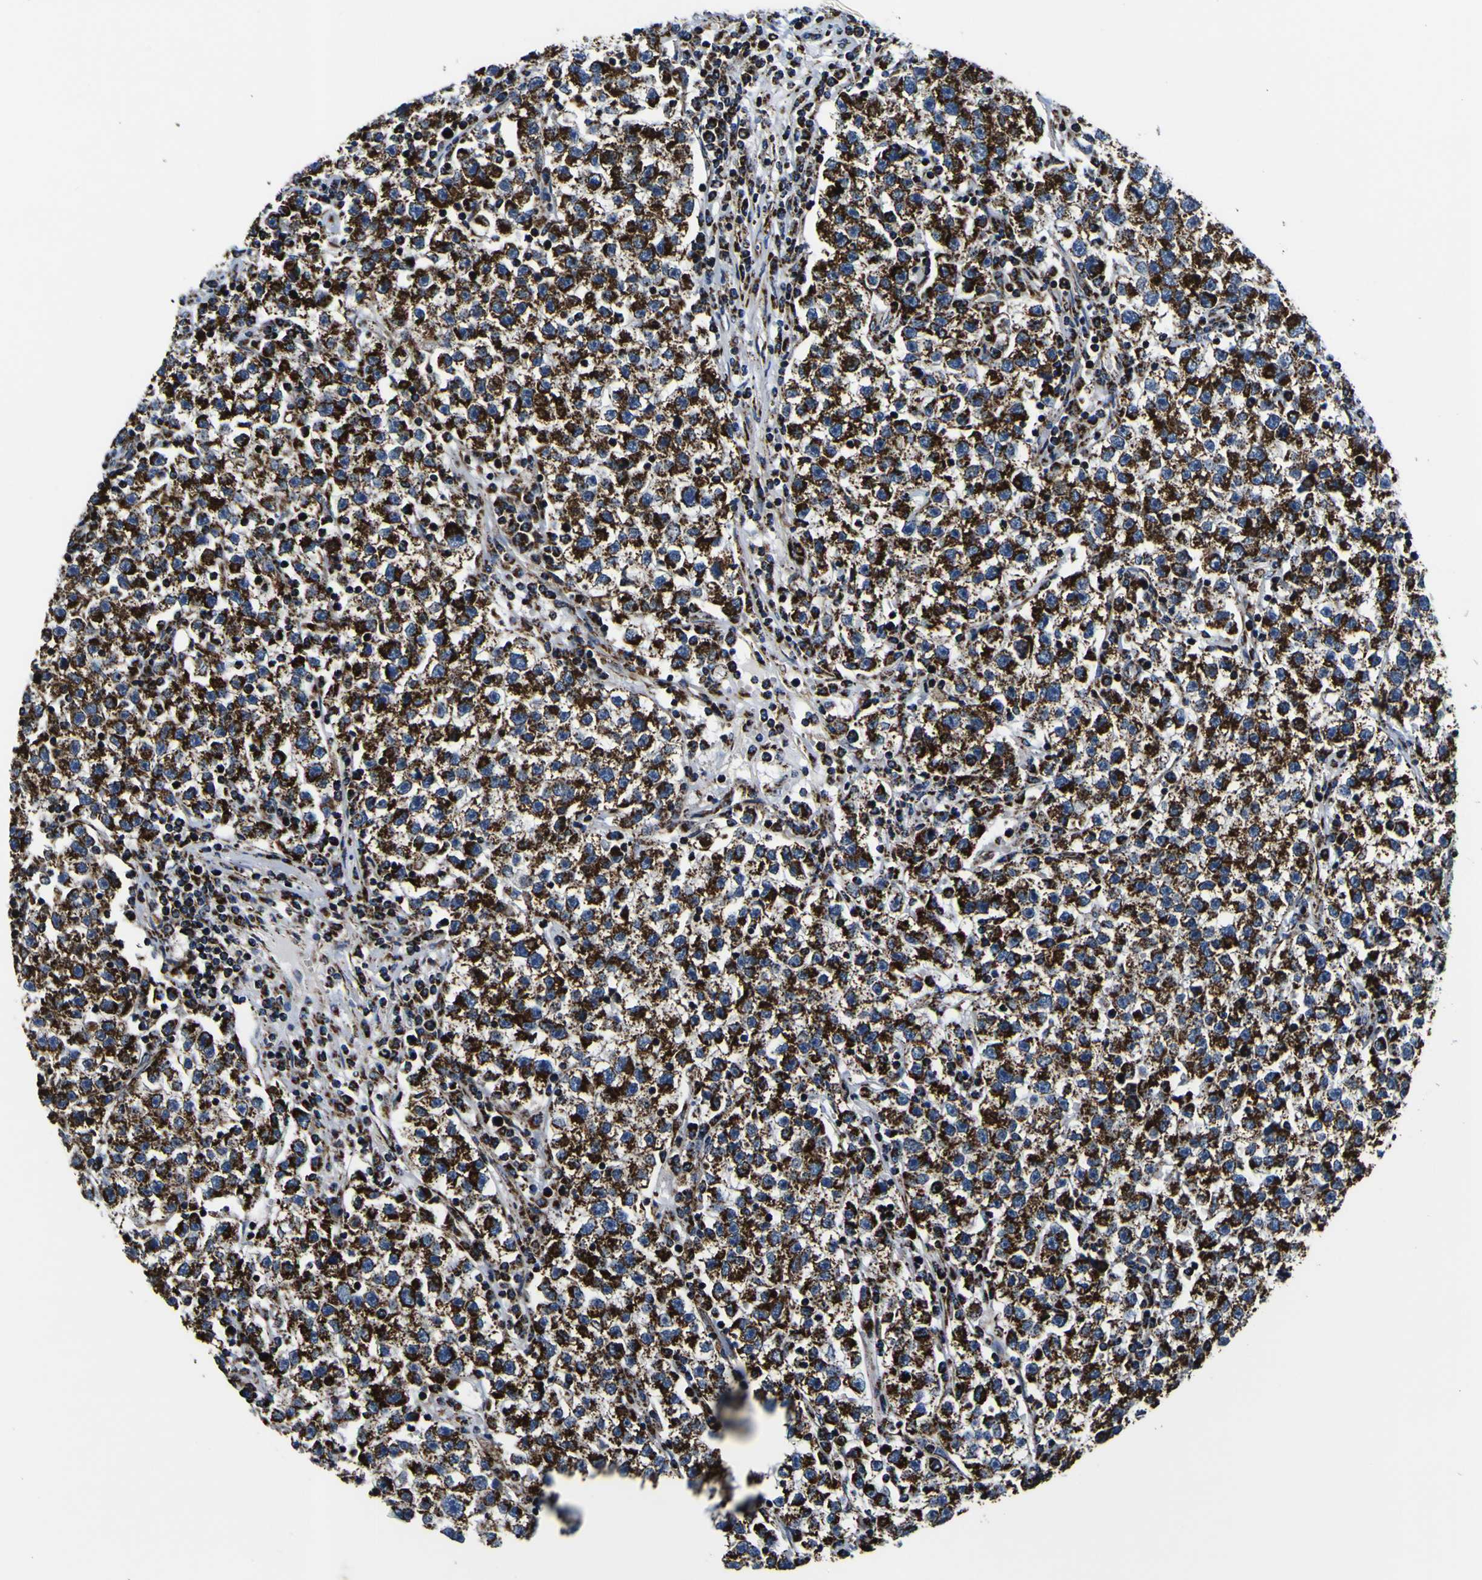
{"staining": {"intensity": "strong", "quantity": ">75%", "location": "cytoplasmic/membranous"}, "tissue": "testis cancer", "cell_type": "Tumor cells", "image_type": "cancer", "snomed": [{"axis": "morphology", "description": "Seminoma, NOS"}, {"axis": "topography", "description": "Testis"}], "caption": "IHC histopathology image of neoplastic tissue: human testis seminoma stained using immunohistochemistry demonstrates high levels of strong protein expression localized specifically in the cytoplasmic/membranous of tumor cells, appearing as a cytoplasmic/membranous brown color.", "gene": "PTRH2", "patient": {"sex": "male", "age": 22}}